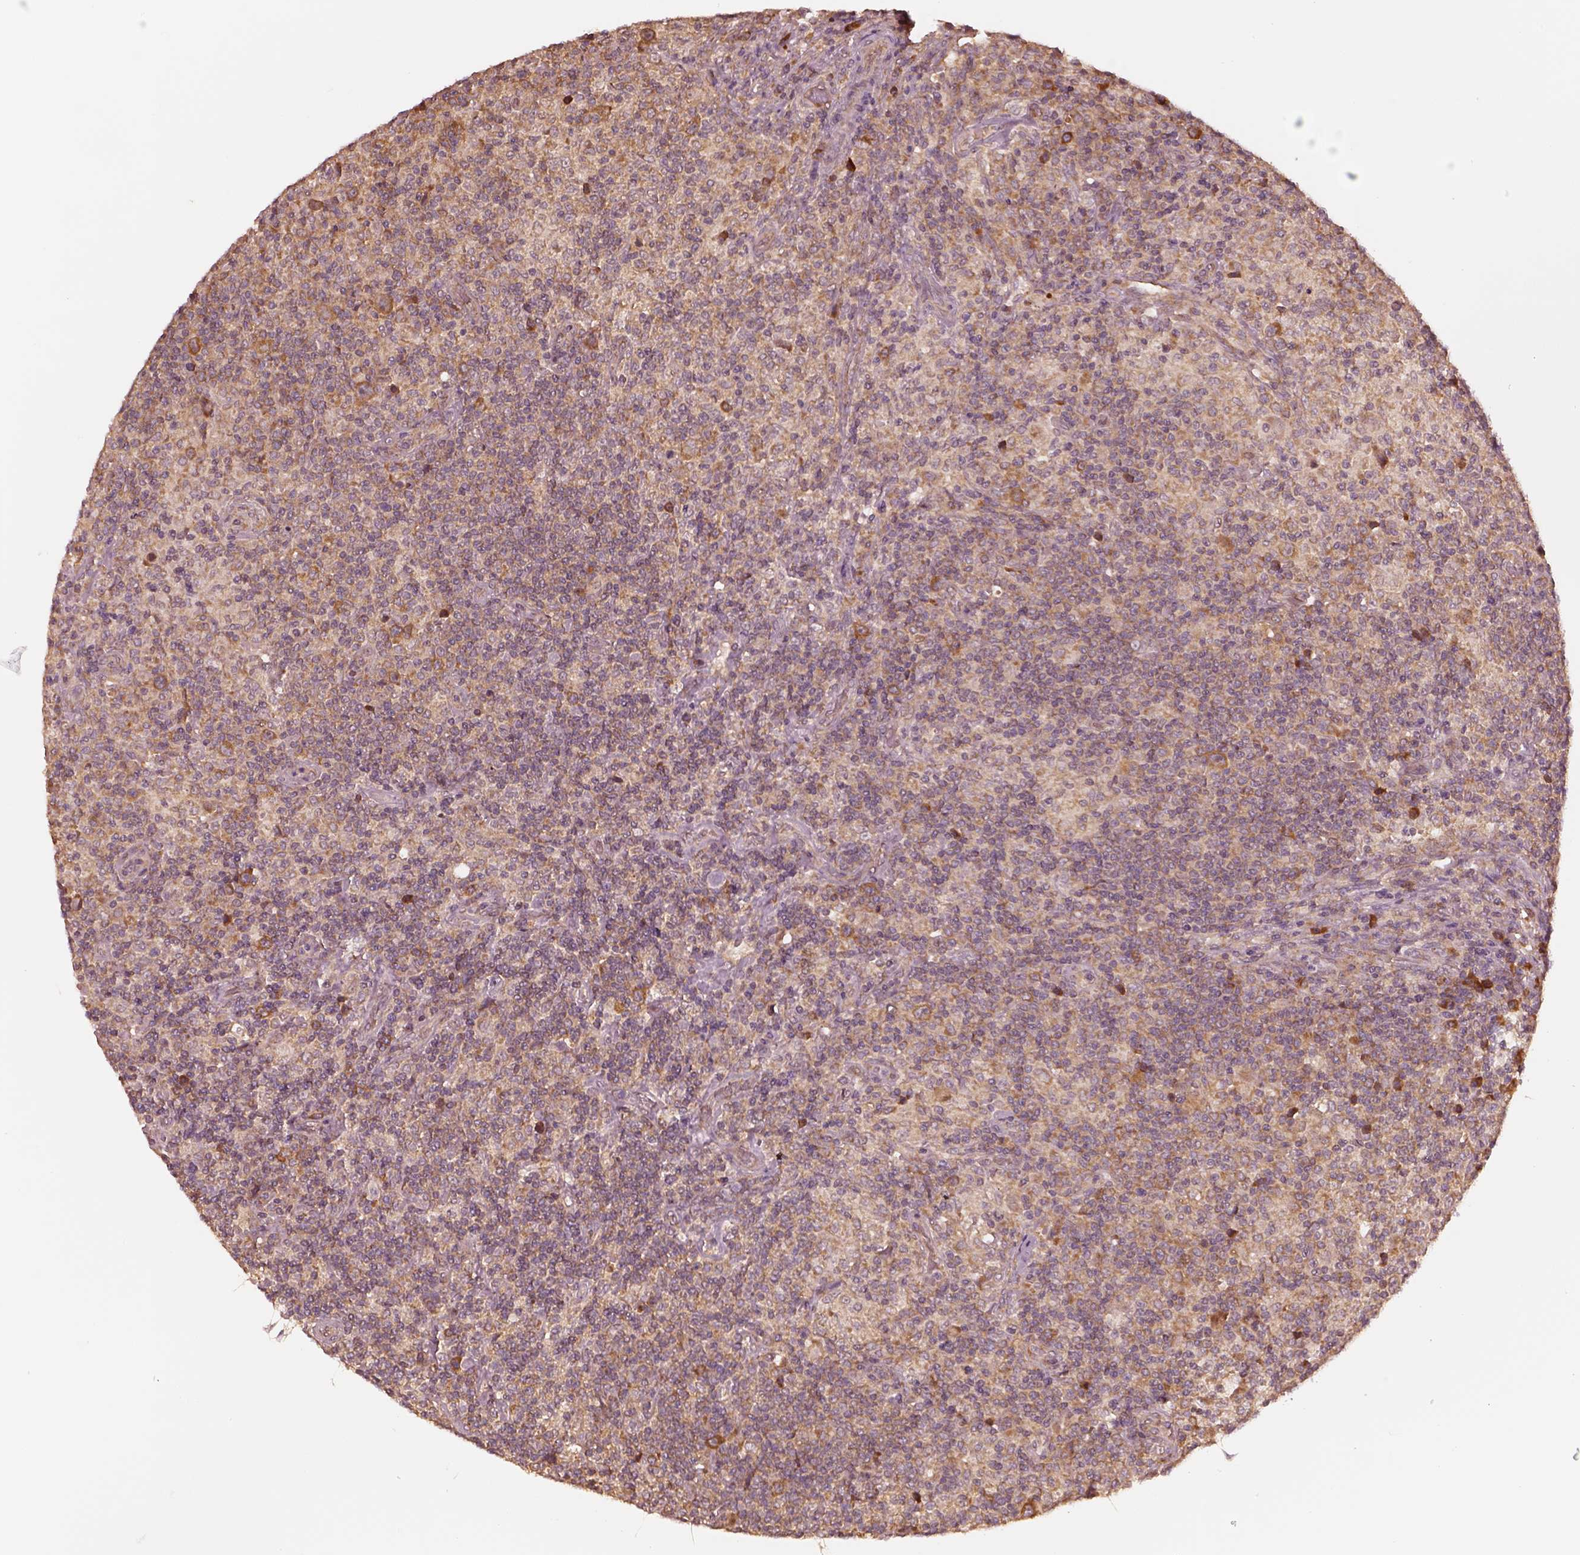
{"staining": {"intensity": "moderate", "quantity": ">75%", "location": "cytoplasmic/membranous"}, "tissue": "lymphoma", "cell_type": "Tumor cells", "image_type": "cancer", "snomed": [{"axis": "morphology", "description": "Hodgkin's disease, NOS"}, {"axis": "topography", "description": "Lymph node"}], "caption": "Tumor cells demonstrate moderate cytoplasmic/membranous staining in approximately >75% of cells in Hodgkin's disease.", "gene": "RPS5", "patient": {"sex": "male", "age": 70}}